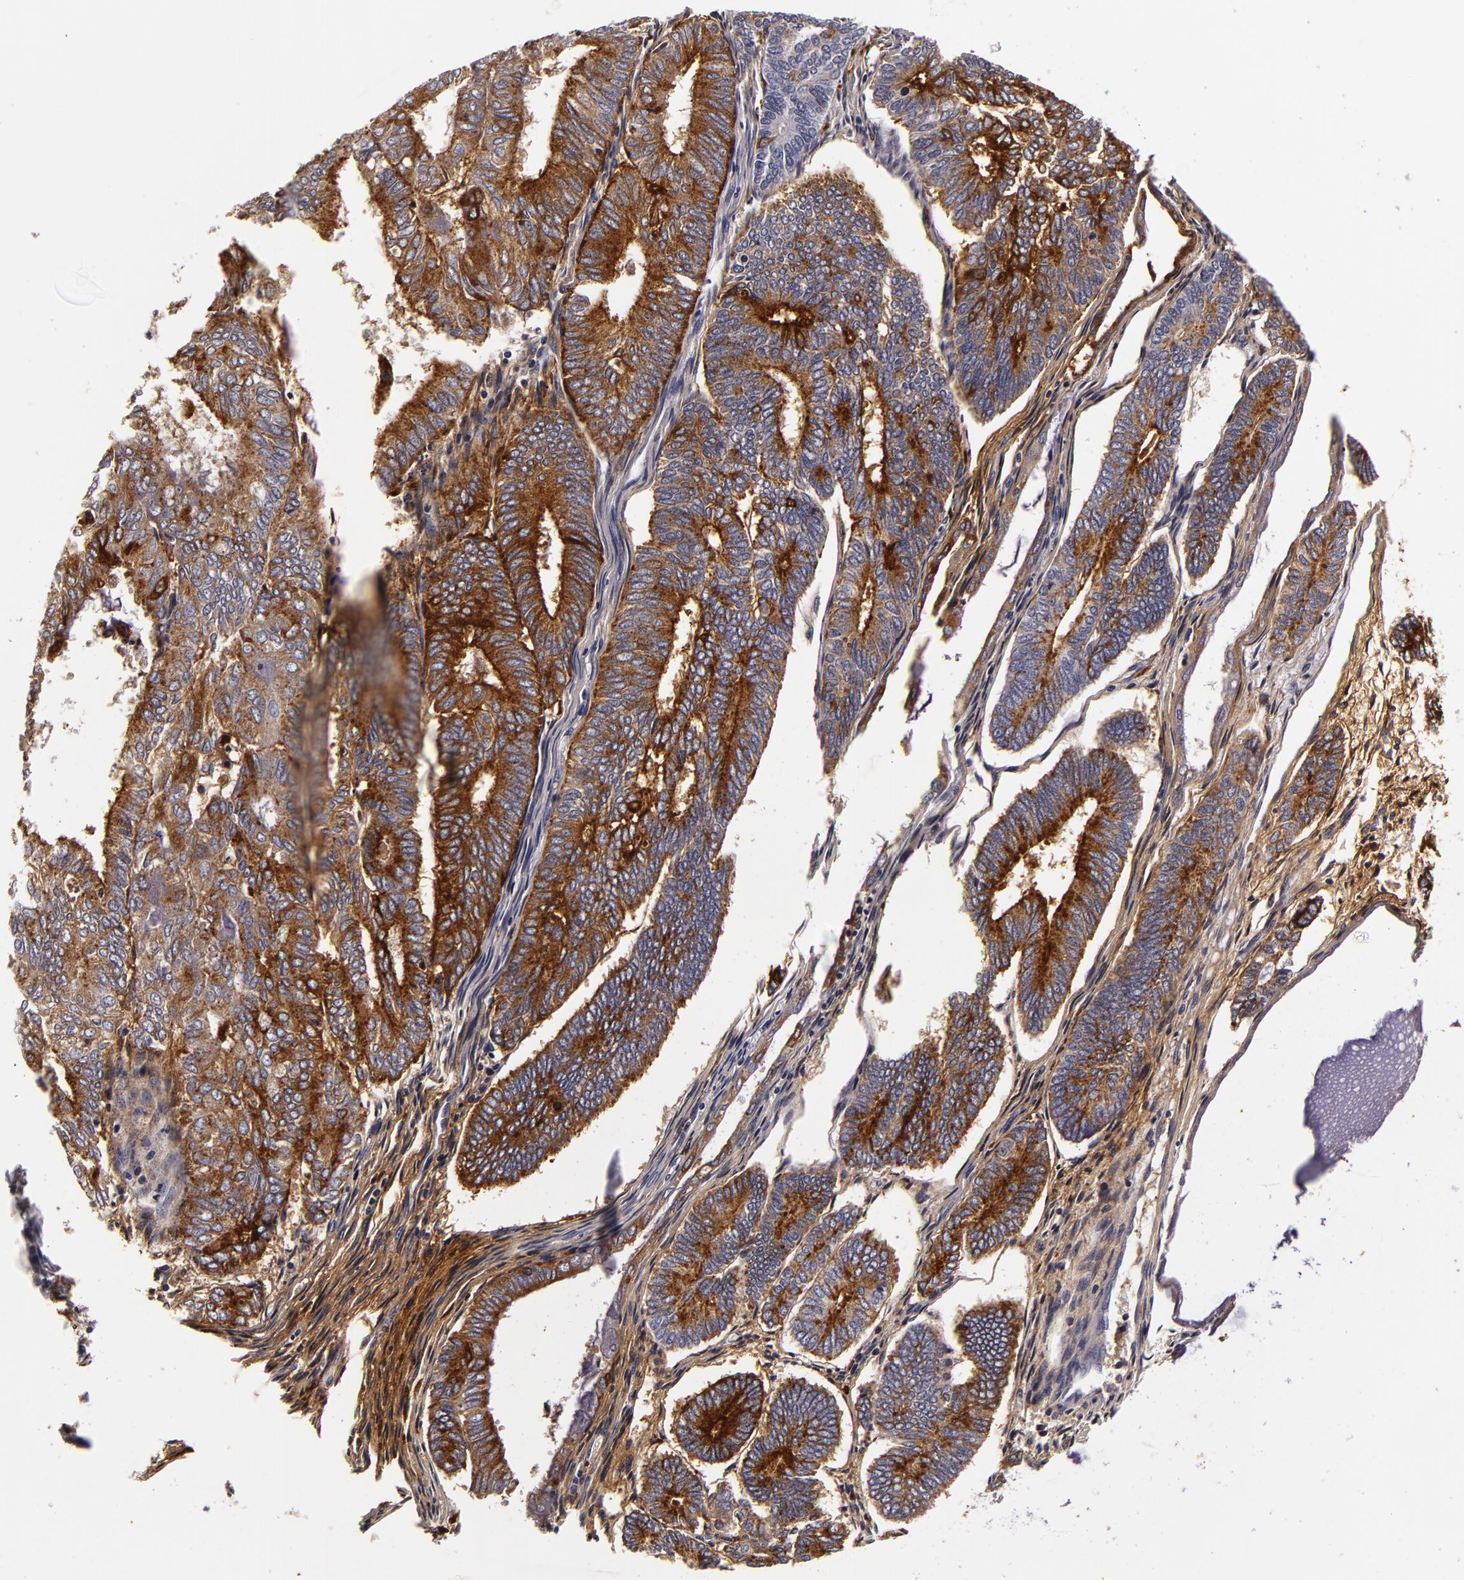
{"staining": {"intensity": "moderate", "quantity": "25%-75%", "location": "cytoplasmic/membranous"}, "tissue": "endometrial cancer", "cell_type": "Tumor cells", "image_type": "cancer", "snomed": [{"axis": "morphology", "description": "Adenocarcinoma, NOS"}, {"axis": "topography", "description": "Endometrium"}], "caption": "This micrograph exhibits immunohistochemistry staining of endometrial cancer, with medium moderate cytoplasmic/membranous positivity in approximately 25%-75% of tumor cells.", "gene": "LGALS3BP", "patient": {"sex": "female", "age": 59}}